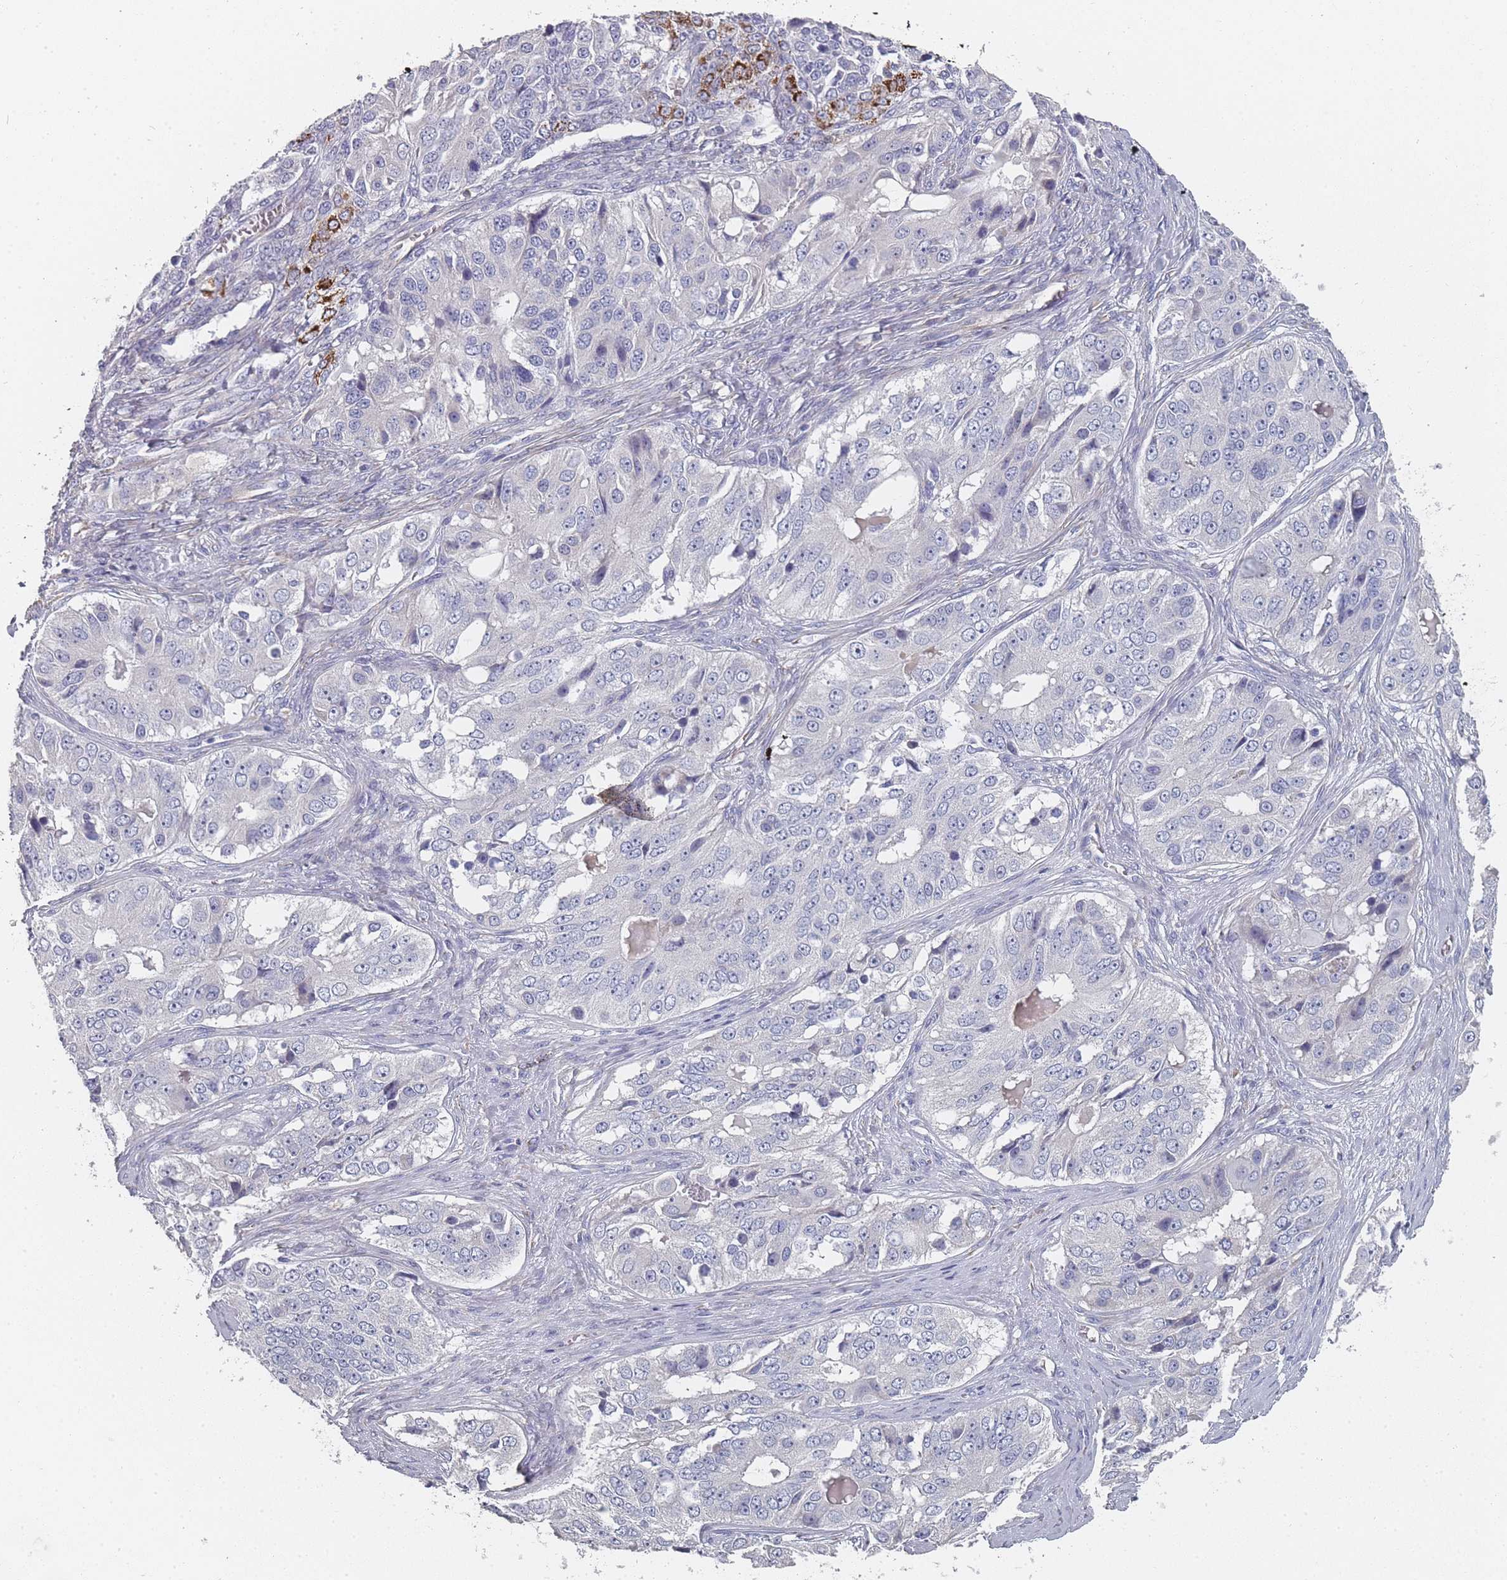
{"staining": {"intensity": "negative", "quantity": "none", "location": "none"}, "tissue": "ovarian cancer", "cell_type": "Tumor cells", "image_type": "cancer", "snomed": [{"axis": "morphology", "description": "Carcinoma, endometroid"}, {"axis": "topography", "description": "Ovary"}], "caption": "This histopathology image is of endometroid carcinoma (ovarian) stained with IHC to label a protein in brown with the nuclei are counter-stained blue. There is no staining in tumor cells.", "gene": "SLC35E4", "patient": {"sex": "female", "age": 51}}